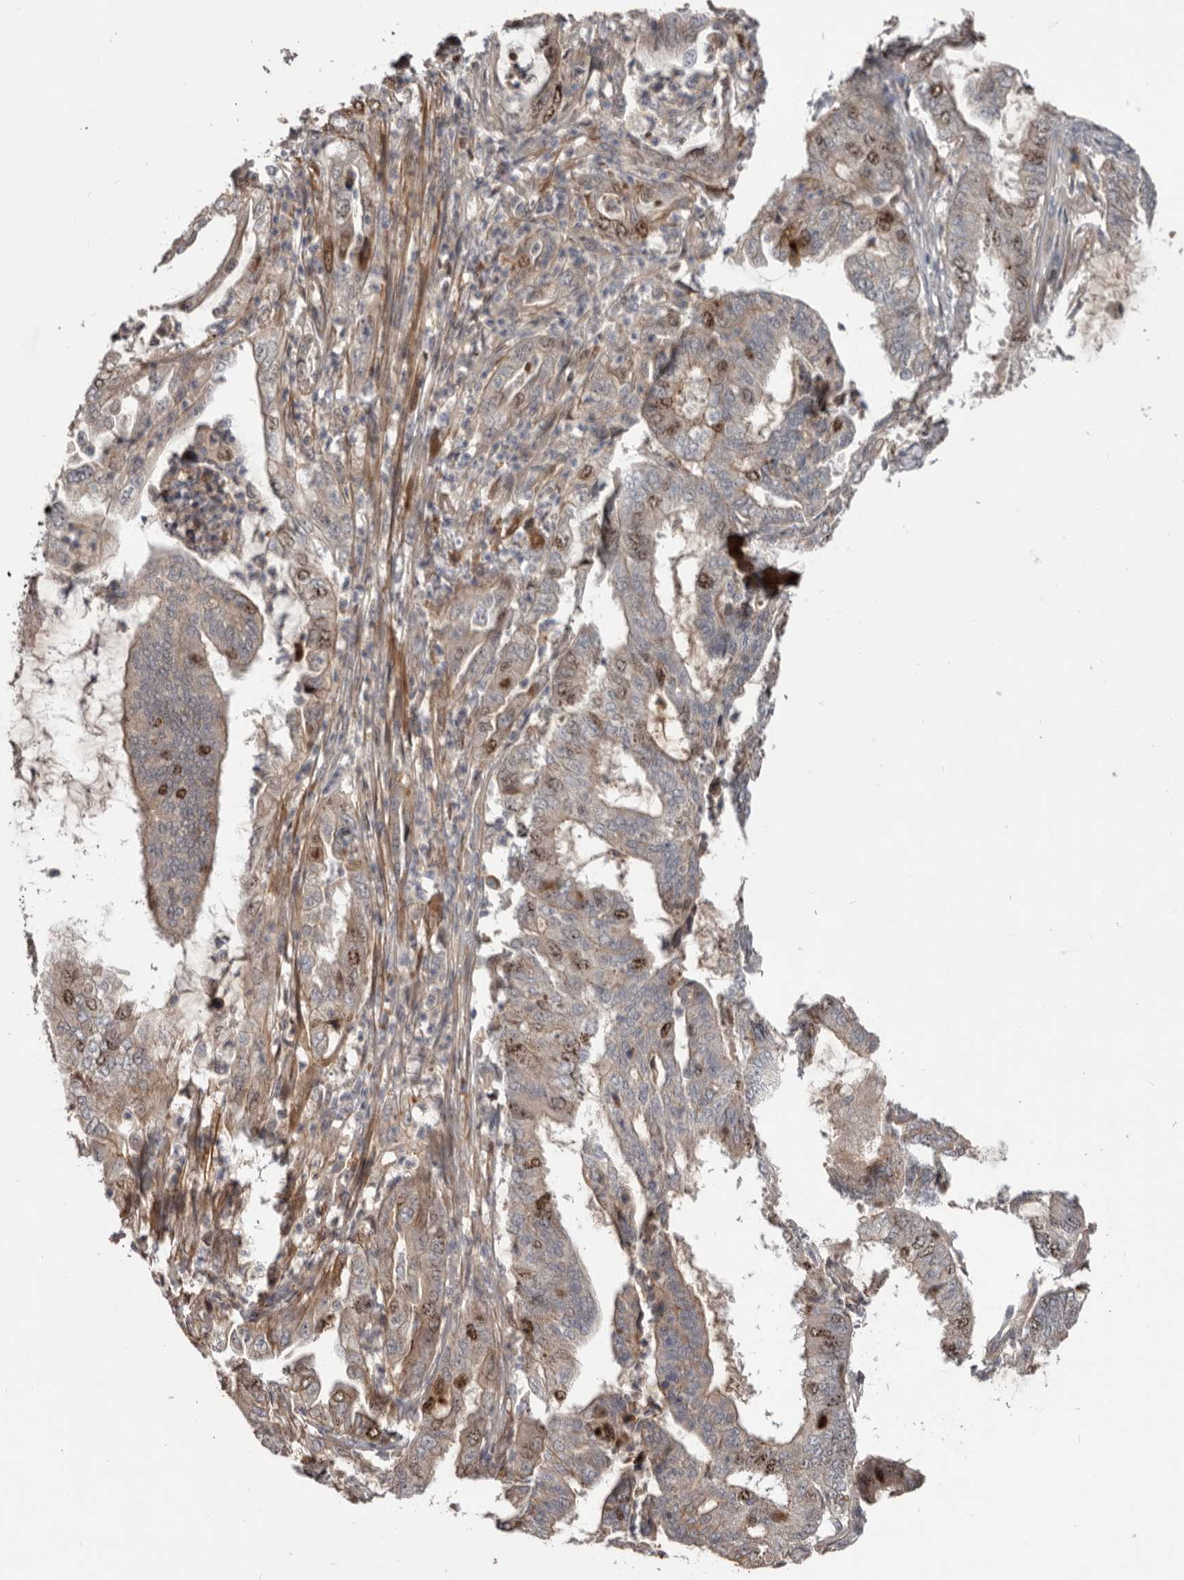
{"staining": {"intensity": "moderate", "quantity": "<25%", "location": "nuclear"}, "tissue": "endometrial cancer", "cell_type": "Tumor cells", "image_type": "cancer", "snomed": [{"axis": "morphology", "description": "Adenocarcinoma, NOS"}, {"axis": "topography", "description": "Endometrium"}], "caption": "Immunohistochemistry image of neoplastic tissue: endometrial cancer (adenocarcinoma) stained using immunohistochemistry (IHC) displays low levels of moderate protein expression localized specifically in the nuclear of tumor cells, appearing as a nuclear brown color.", "gene": "CDCA8", "patient": {"sex": "female", "age": 49}}